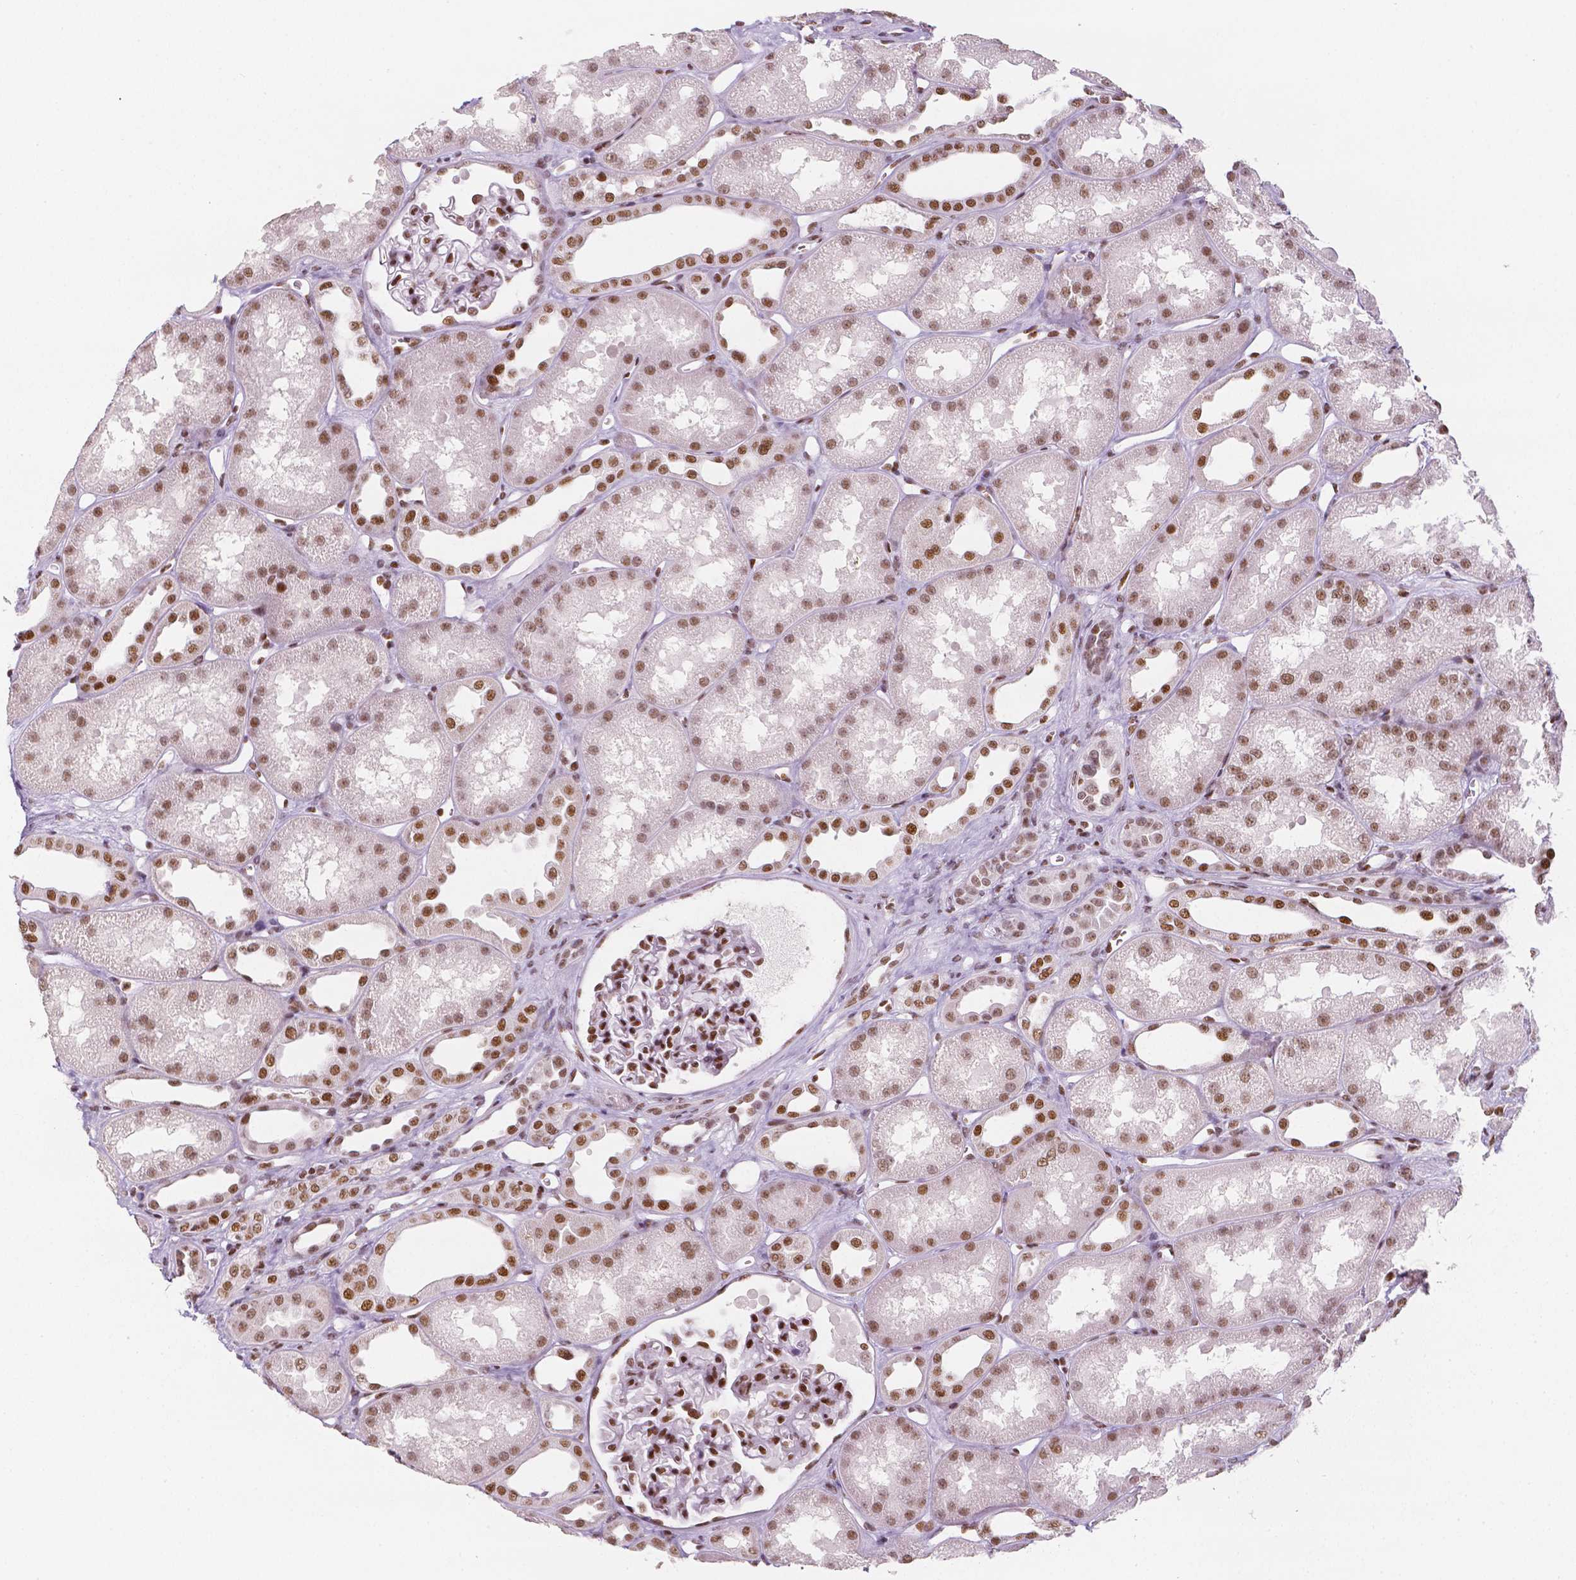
{"staining": {"intensity": "moderate", "quantity": ">75%", "location": "nuclear"}, "tissue": "kidney", "cell_type": "Cells in glomeruli", "image_type": "normal", "snomed": [{"axis": "morphology", "description": "Normal tissue, NOS"}, {"axis": "topography", "description": "Kidney"}], "caption": "This is an image of immunohistochemistry (IHC) staining of normal kidney, which shows moderate expression in the nuclear of cells in glomeruli.", "gene": "HDAC1", "patient": {"sex": "male", "age": 61}}